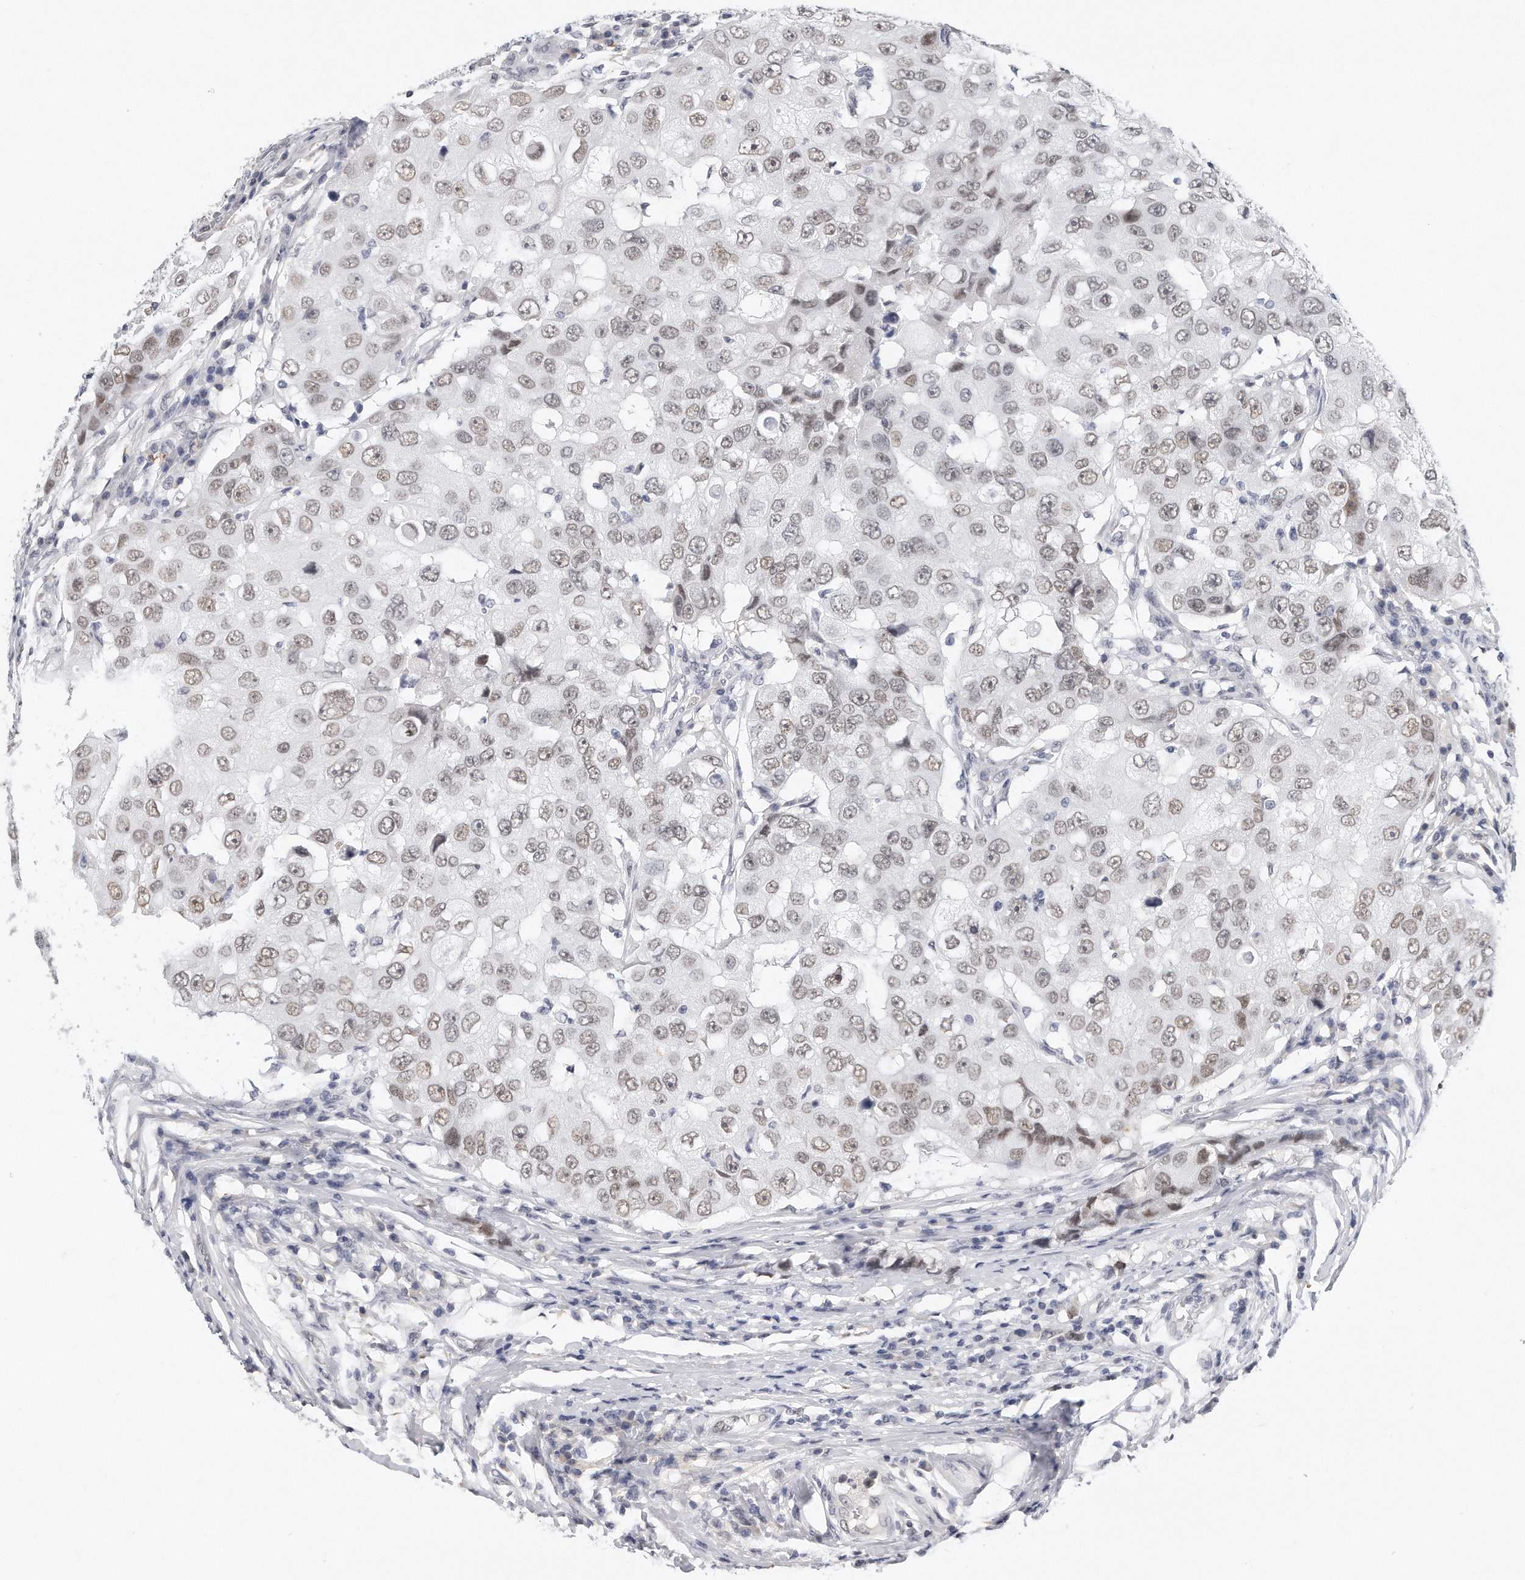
{"staining": {"intensity": "weak", "quantity": ">75%", "location": "nuclear"}, "tissue": "breast cancer", "cell_type": "Tumor cells", "image_type": "cancer", "snomed": [{"axis": "morphology", "description": "Duct carcinoma"}, {"axis": "topography", "description": "Breast"}], "caption": "Breast cancer tissue displays weak nuclear positivity in approximately >75% of tumor cells, visualized by immunohistochemistry.", "gene": "CTBP2", "patient": {"sex": "female", "age": 27}}